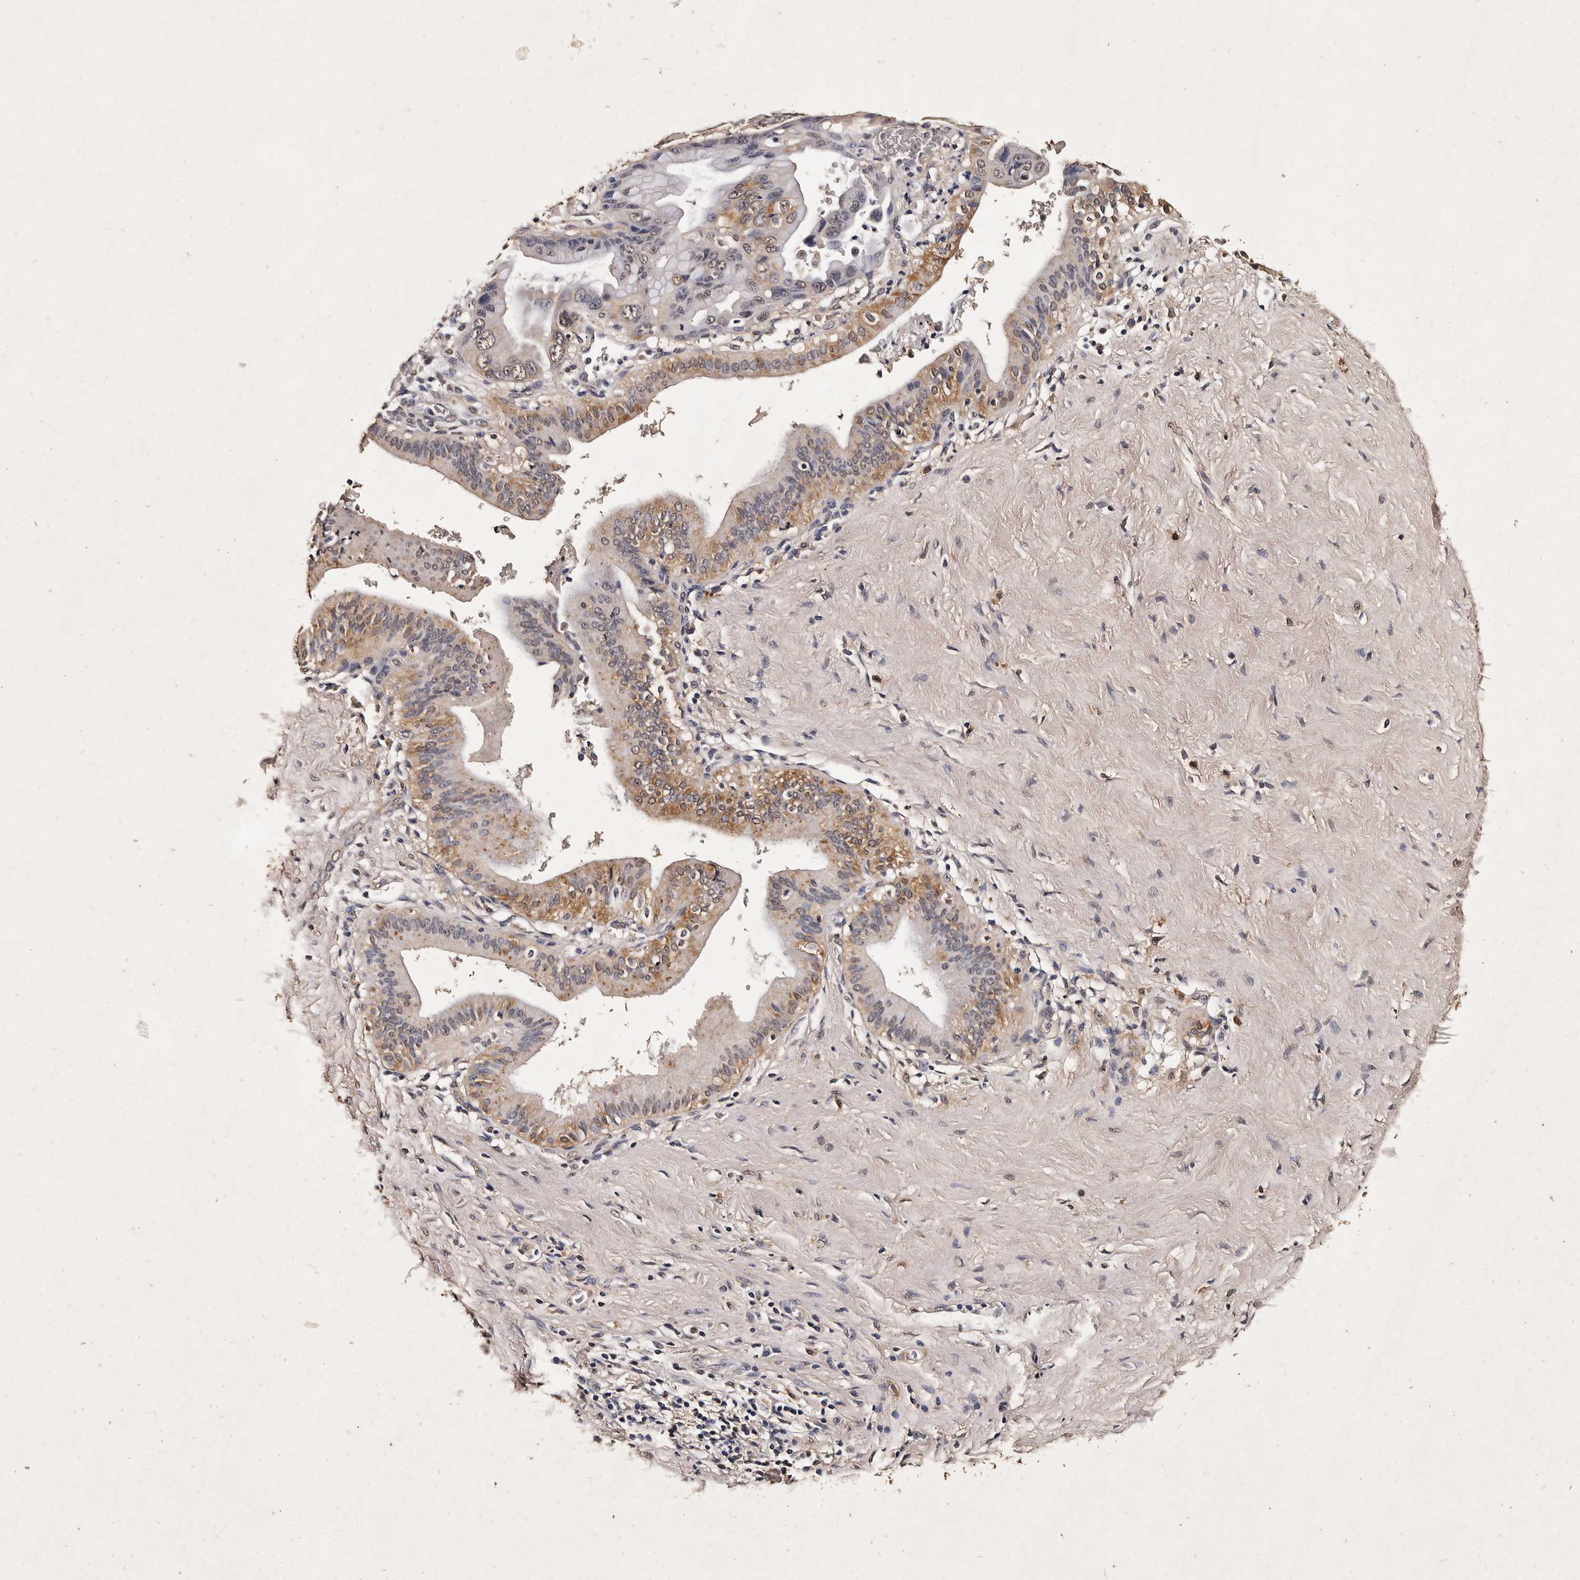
{"staining": {"intensity": "weak", "quantity": "<25%", "location": "cytoplasmic/membranous,nuclear"}, "tissue": "pancreatic cancer", "cell_type": "Tumor cells", "image_type": "cancer", "snomed": [{"axis": "morphology", "description": "Adenocarcinoma, NOS"}, {"axis": "topography", "description": "Pancreas"}], "caption": "Photomicrograph shows no significant protein expression in tumor cells of adenocarcinoma (pancreatic). (IHC, brightfield microscopy, high magnification).", "gene": "PARS2", "patient": {"sex": "female", "age": 72}}